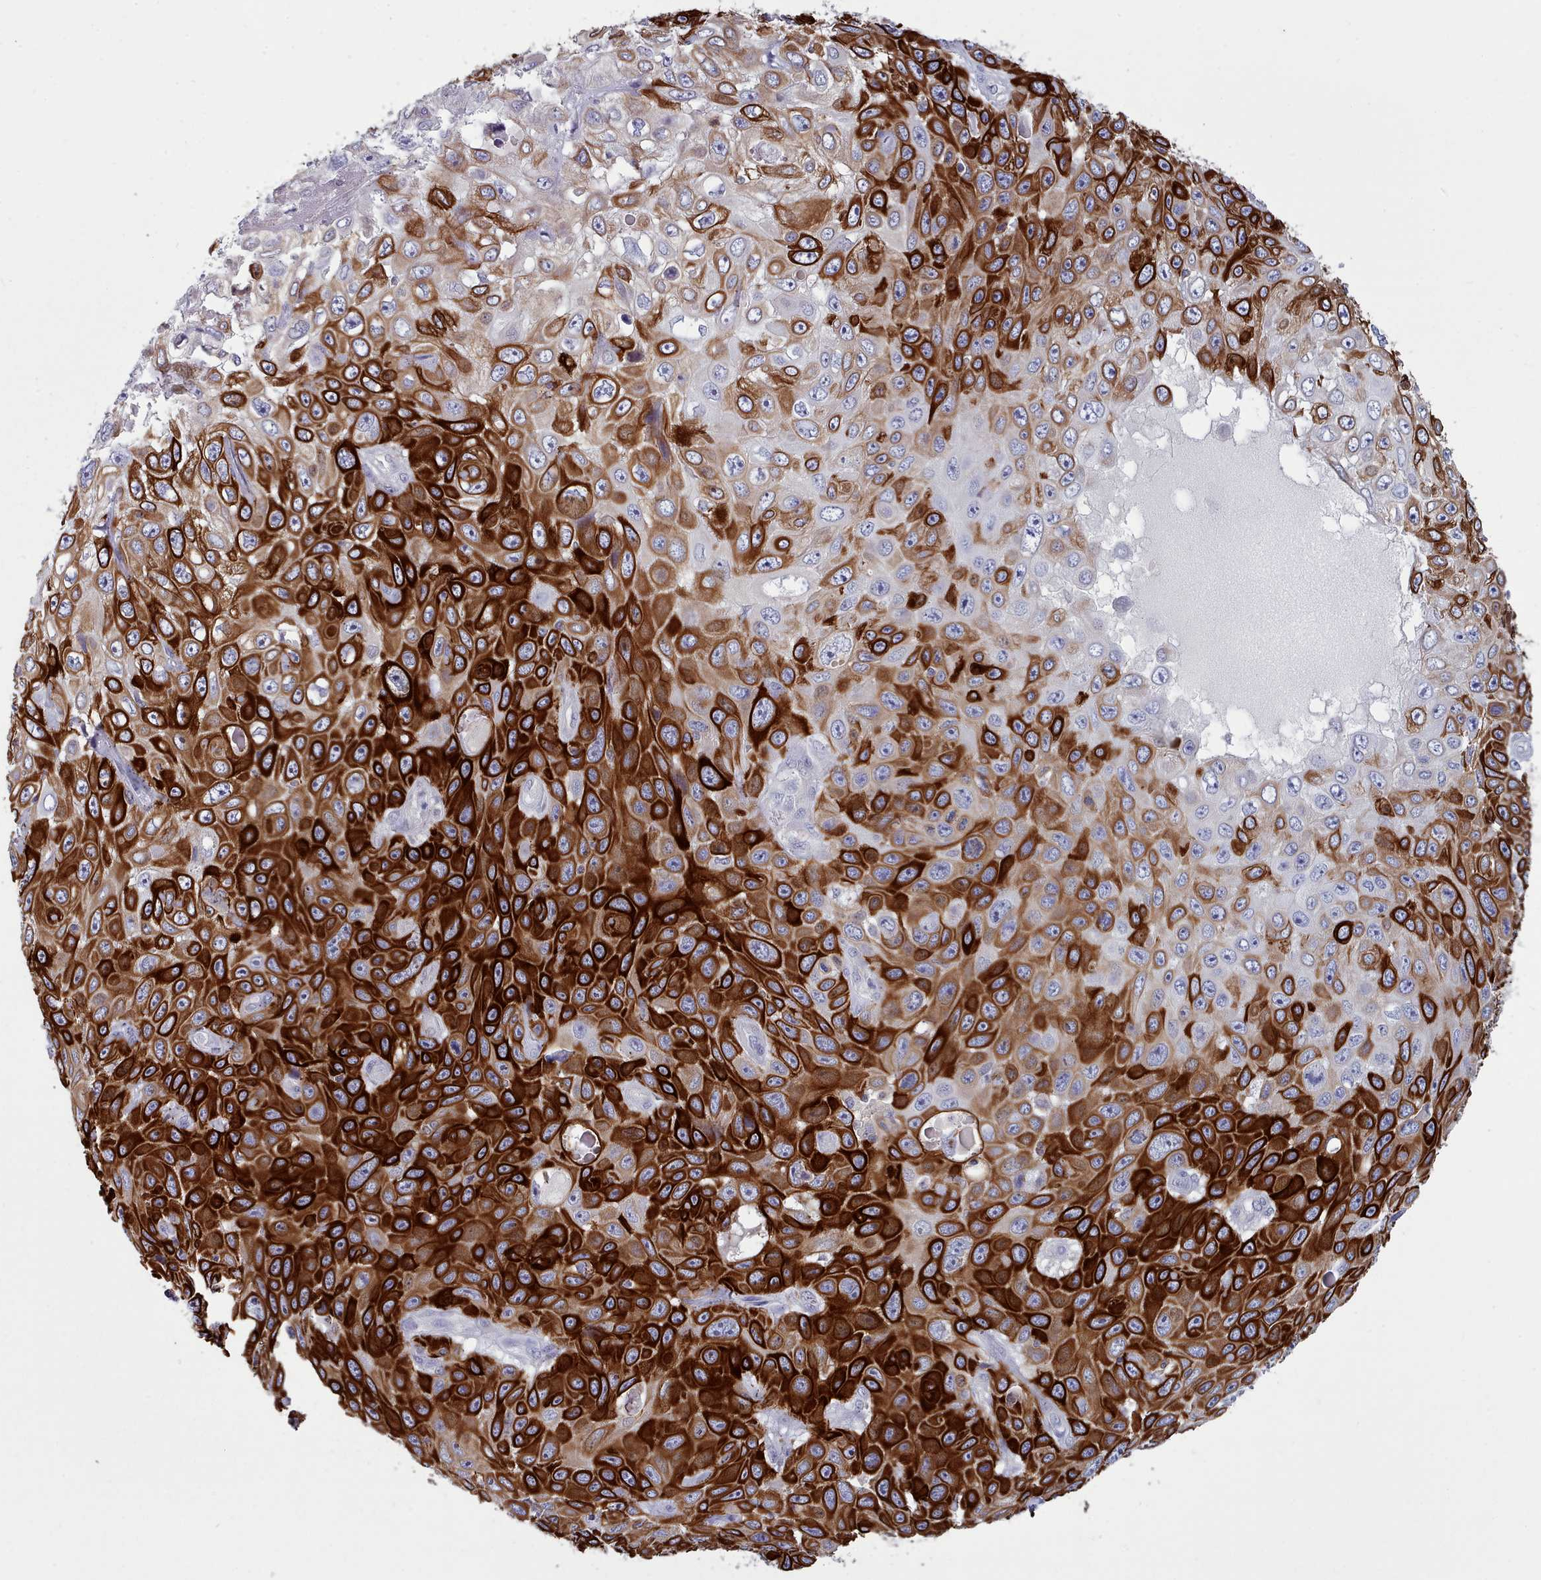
{"staining": {"intensity": "strong", "quantity": "25%-75%", "location": "cytoplasmic/membranous"}, "tissue": "skin cancer", "cell_type": "Tumor cells", "image_type": "cancer", "snomed": [{"axis": "morphology", "description": "Squamous cell carcinoma, NOS"}, {"axis": "topography", "description": "Skin"}], "caption": "About 25%-75% of tumor cells in squamous cell carcinoma (skin) reveal strong cytoplasmic/membranous protein positivity as visualized by brown immunohistochemical staining.", "gene": "RAC2", "patient": {"sex": "male", "age": 82}}